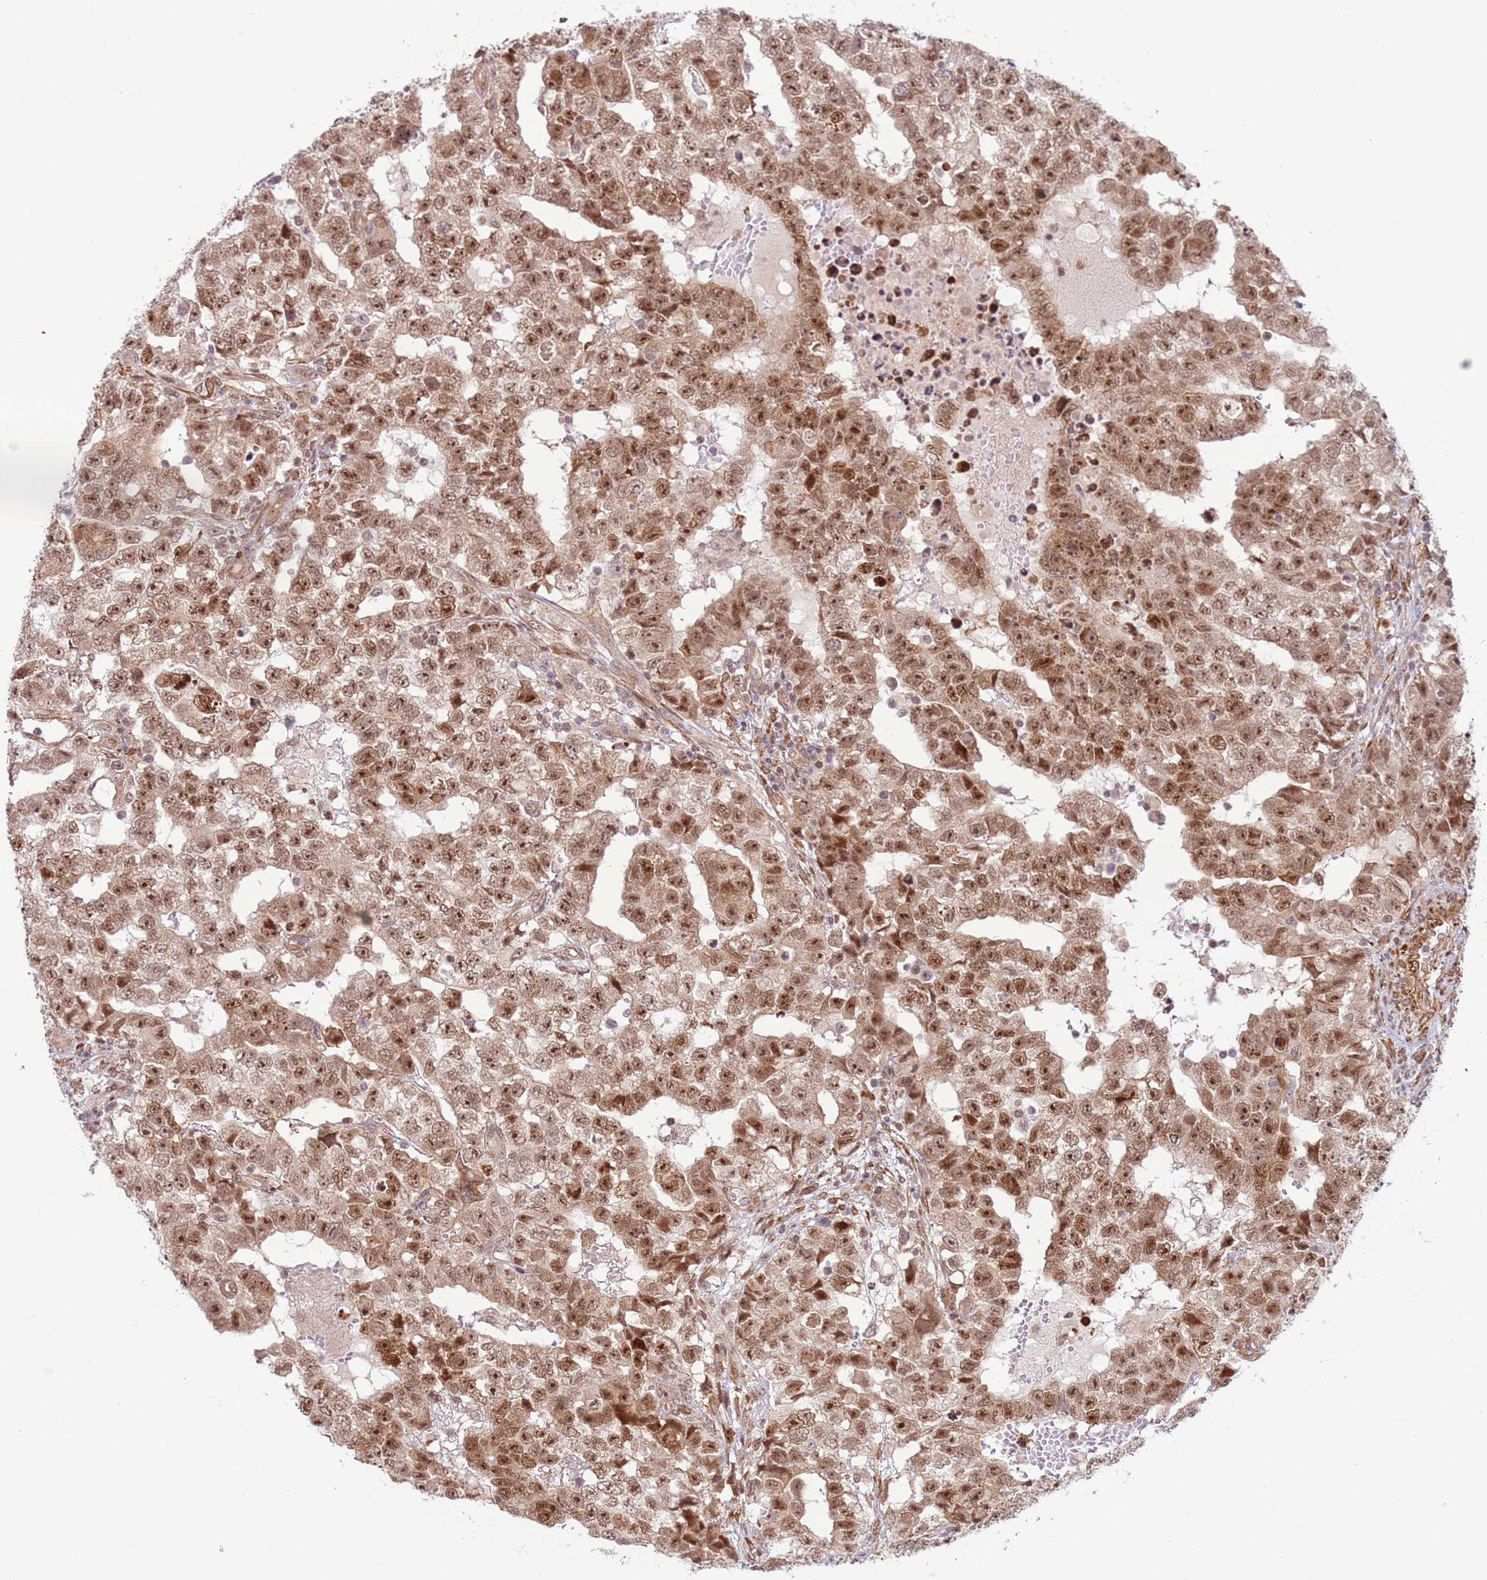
{"staining": {"intensity": "moderate", "quantity": ">75%", "location": "nuclear"}, "tissue": "testis cancer", "cell_type": "Tumor cells", "image_type": "cancer", "snomed": [{"axis": "morphology", "description": "Carcinoma, Embryonal, NOS"}, {"axis": "topography", "description": "Testis"}], "caption": "Human testis cancer stained for a protein (brown) exhibits moderate nuclear positive expression in about >75% of tumor cells.", "gene": "DCAF4", "patient": {"sex": "male", "age": 25}}